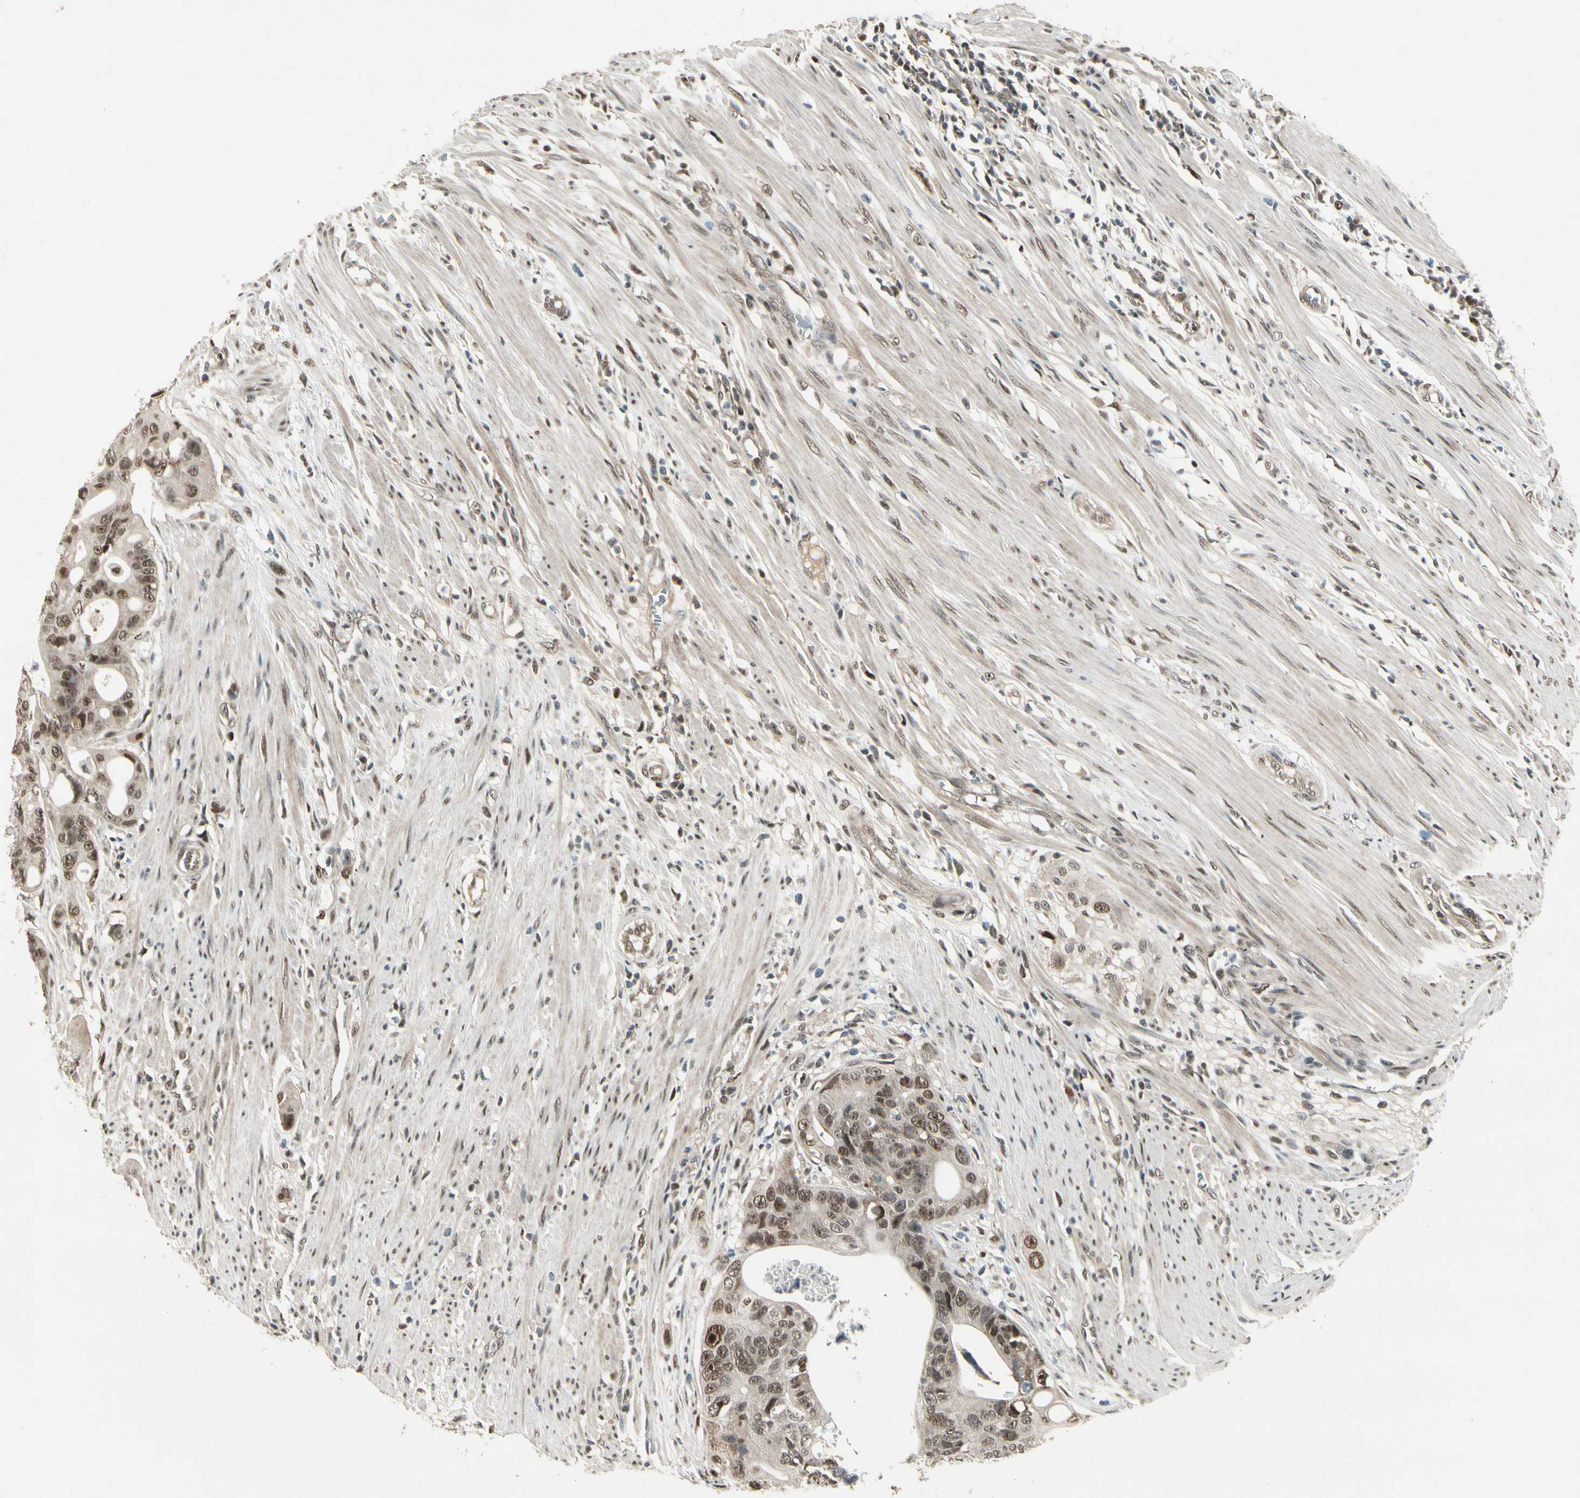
{"staining": {"intensity": "moderate", "quantity": ">75%", "location": "nuclear"}, "tissue": "colorectal cancer", "cell_type": "Tumor cells", "image_type": "cancer", "snomed": [{"axis": "morphology", "description": "Adenocarcinoma, NOS"}, {"axis": "topography", "description": "Colon"}], "caption": "Immunohistochemistry (IHC) image of colorectal cancer stained for a protein (brown), which shows medium levels of moderate nuclear positivity in about >75% of tumor cells.", "gene": "GTF3A", "patient": {"sex": "female", "age": 57}}